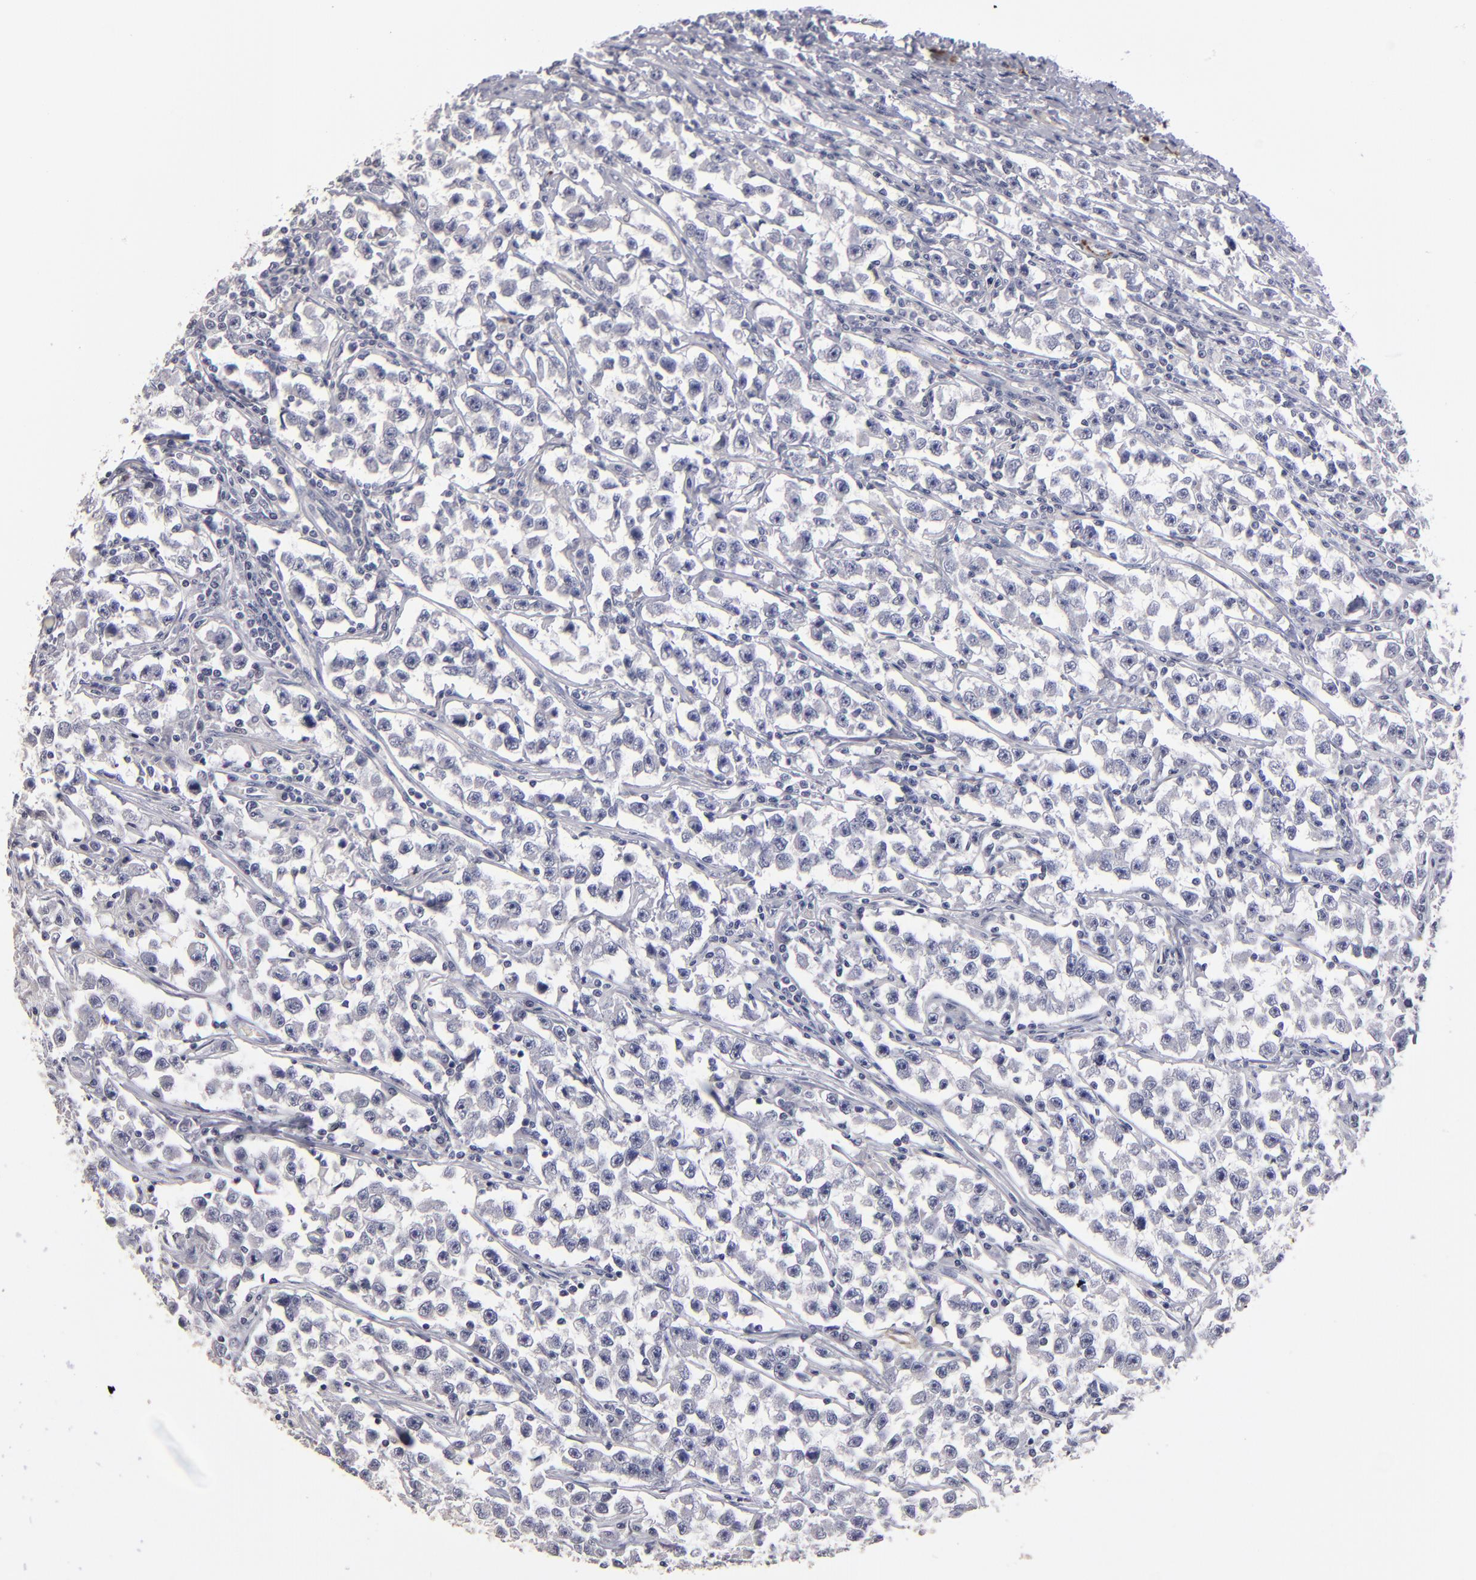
{"staining": {"intensity": "negative", "quantity": "none", "location": "none"}, "tissue": "testis cancer", "cell_type": "Tumor cells", "image_type": "cancer", "snomed": [{"axis": "morphology", "description": "Seminoma, NOS"}, {"axis": "topography", "description": "Testis"}], "caption": "Immunohistochemistry (IHC) of testis cancer displays no staining in tumor cells.", "gene": "FABP4", "patient": {"sex": "male", "age": 33}}